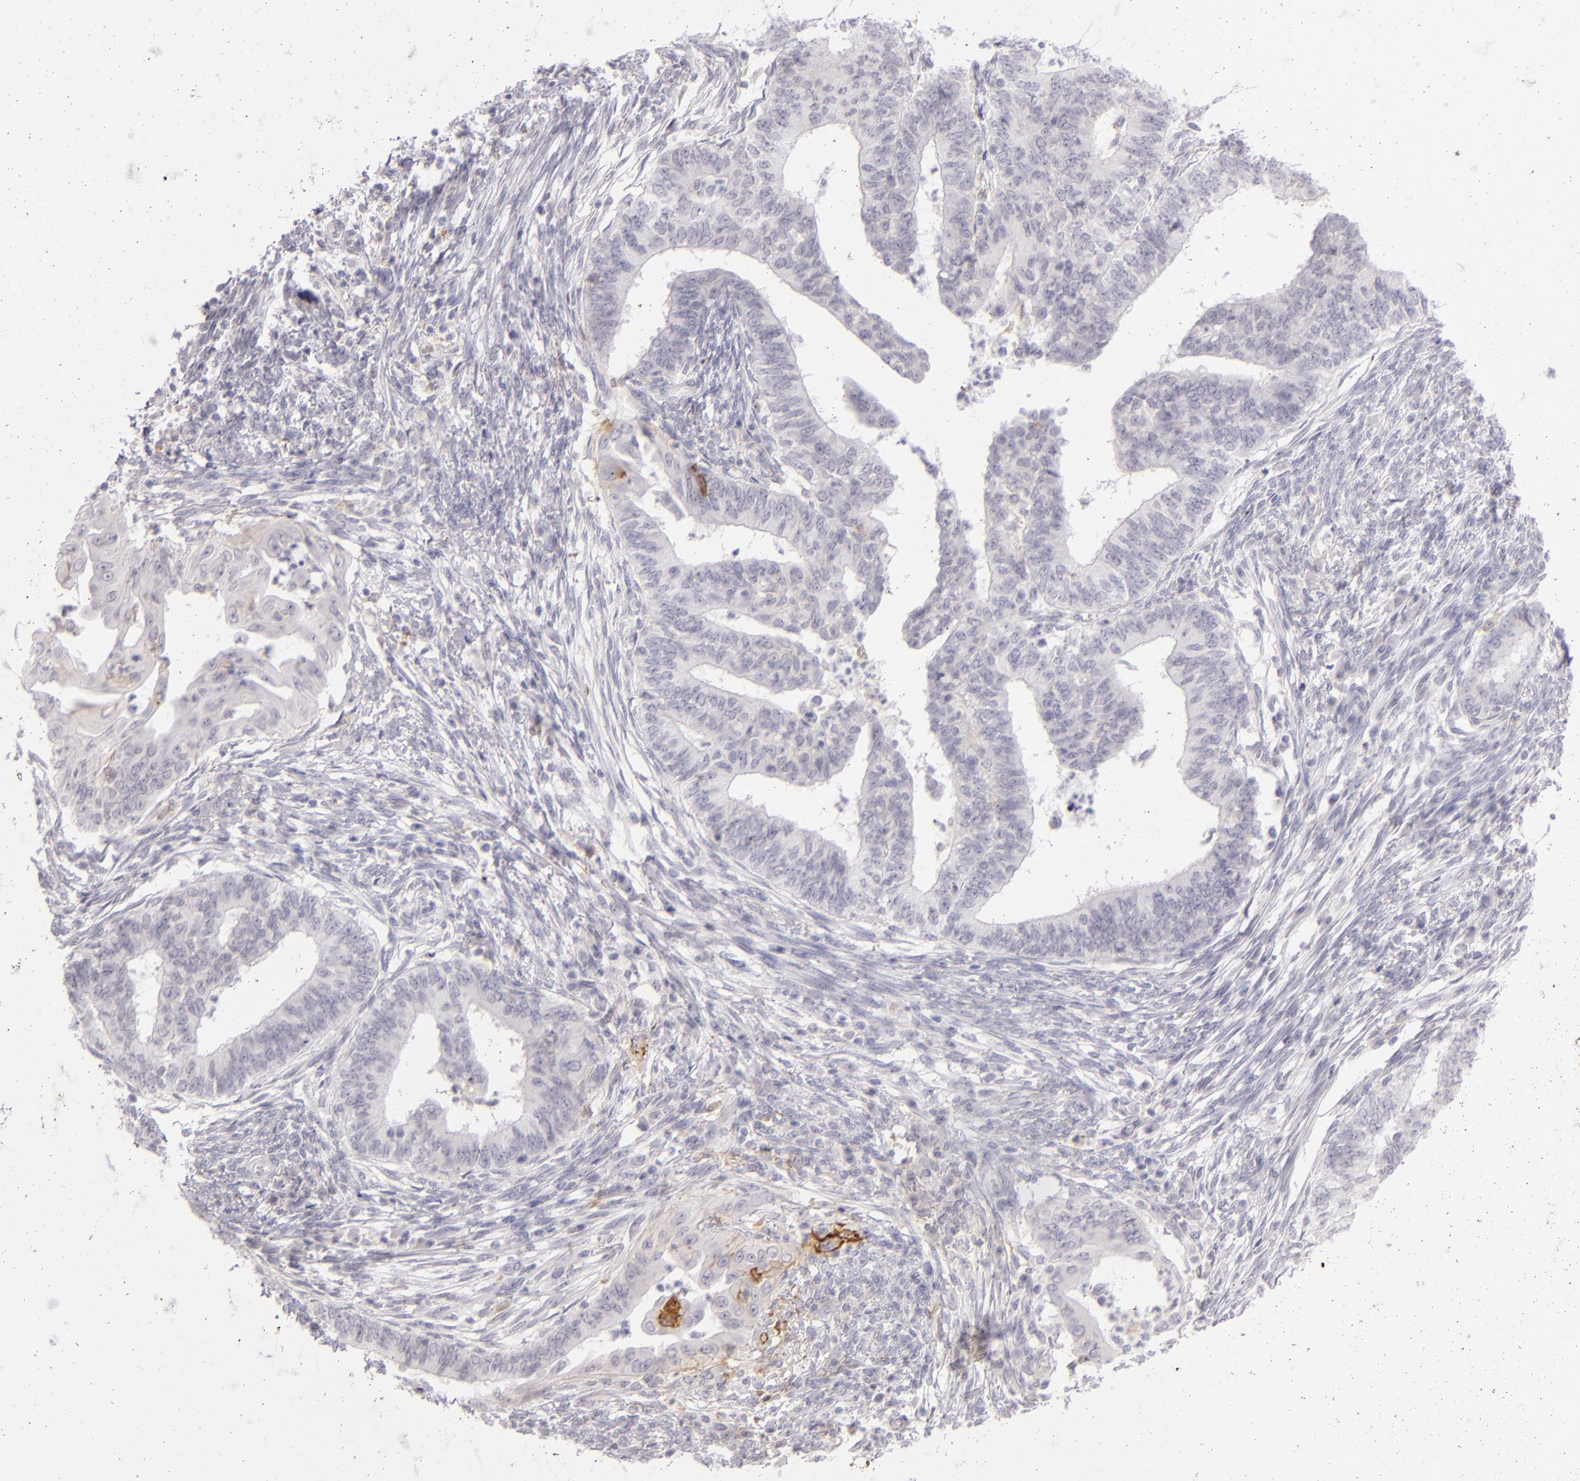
{"staining": {"intensity": "negative", "quantity": "none", "location": "none"}, "tissue": "endometrial cancer", "cell_type": "Tumor cells", "image_type": "cancer", "snomed": [{"axis": "morphology", "description": "Adenocarcinoma, NOS"}, {"axis": "topography", "description": "Endometrium"}], "caption": "IHC micrograph of neoplastic tissue: human endometrial cancer stained with DAB demonstrates no significant protein staining in tumor cells.", "gene": "CD40", "patient": {"sex": "female", "age": 66}}